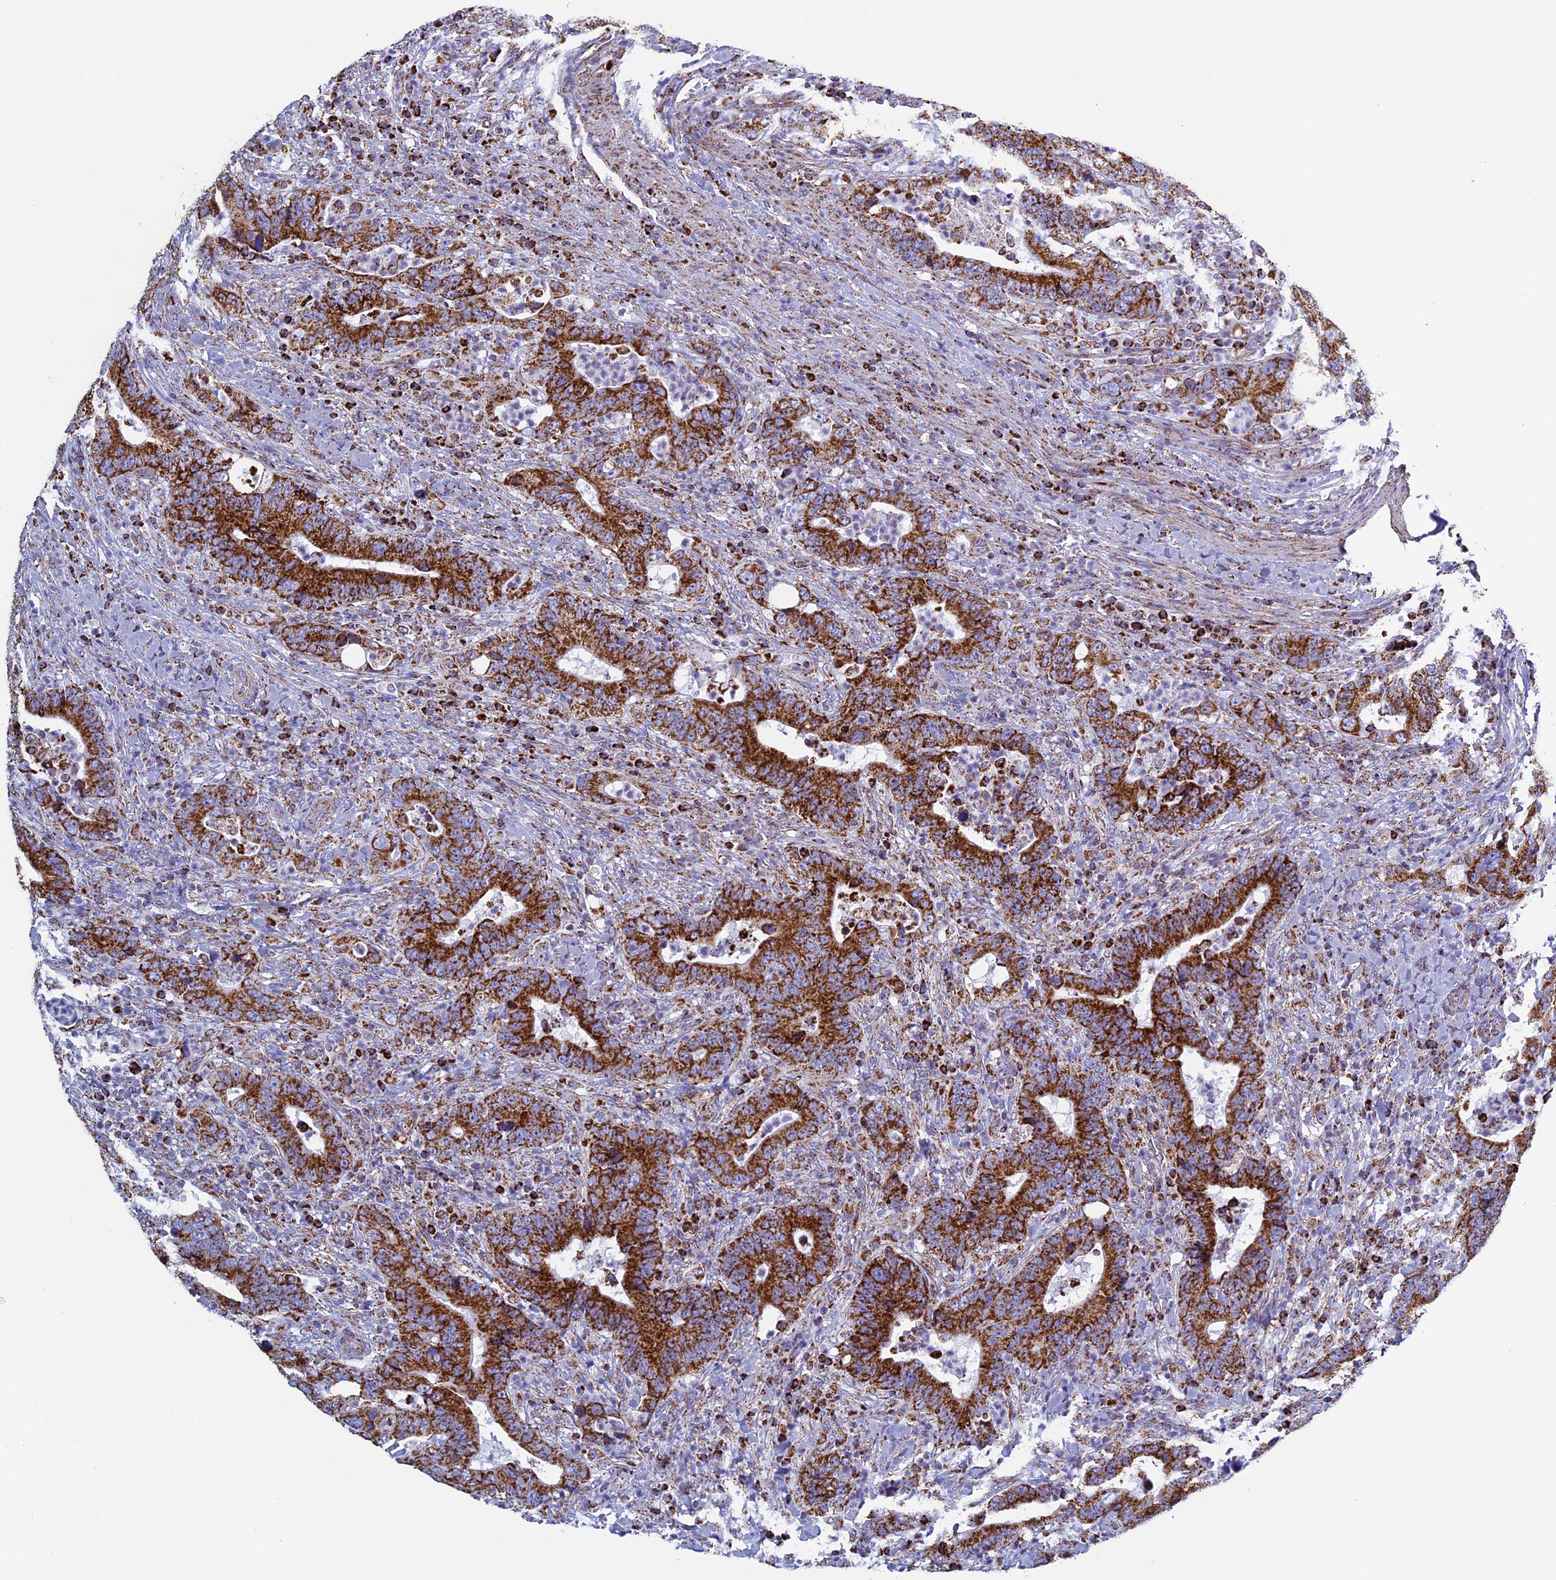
{"staining": {"intensity": "strong", "quantity": ">75%", "location": "cytoplasmic/membranous"}, "tissue": "colorectal cancer", "cell_type": "Tumor cells", "image_type": "cancer", "snomed": [{"axis": "morphology", "description": "Adenocarcinoma, NOS"}, {"axis": "topography", "description": "Colon"}], "caption": "Immunohistochemical staining of human colorectal adenocarcinoma reveals high levels of strong cytoplasmic/membranous protein staining in approximately >75% of tumor cells.", "gene": "UQCRFS1", "patient": {"sex": "female", "age": 75}}